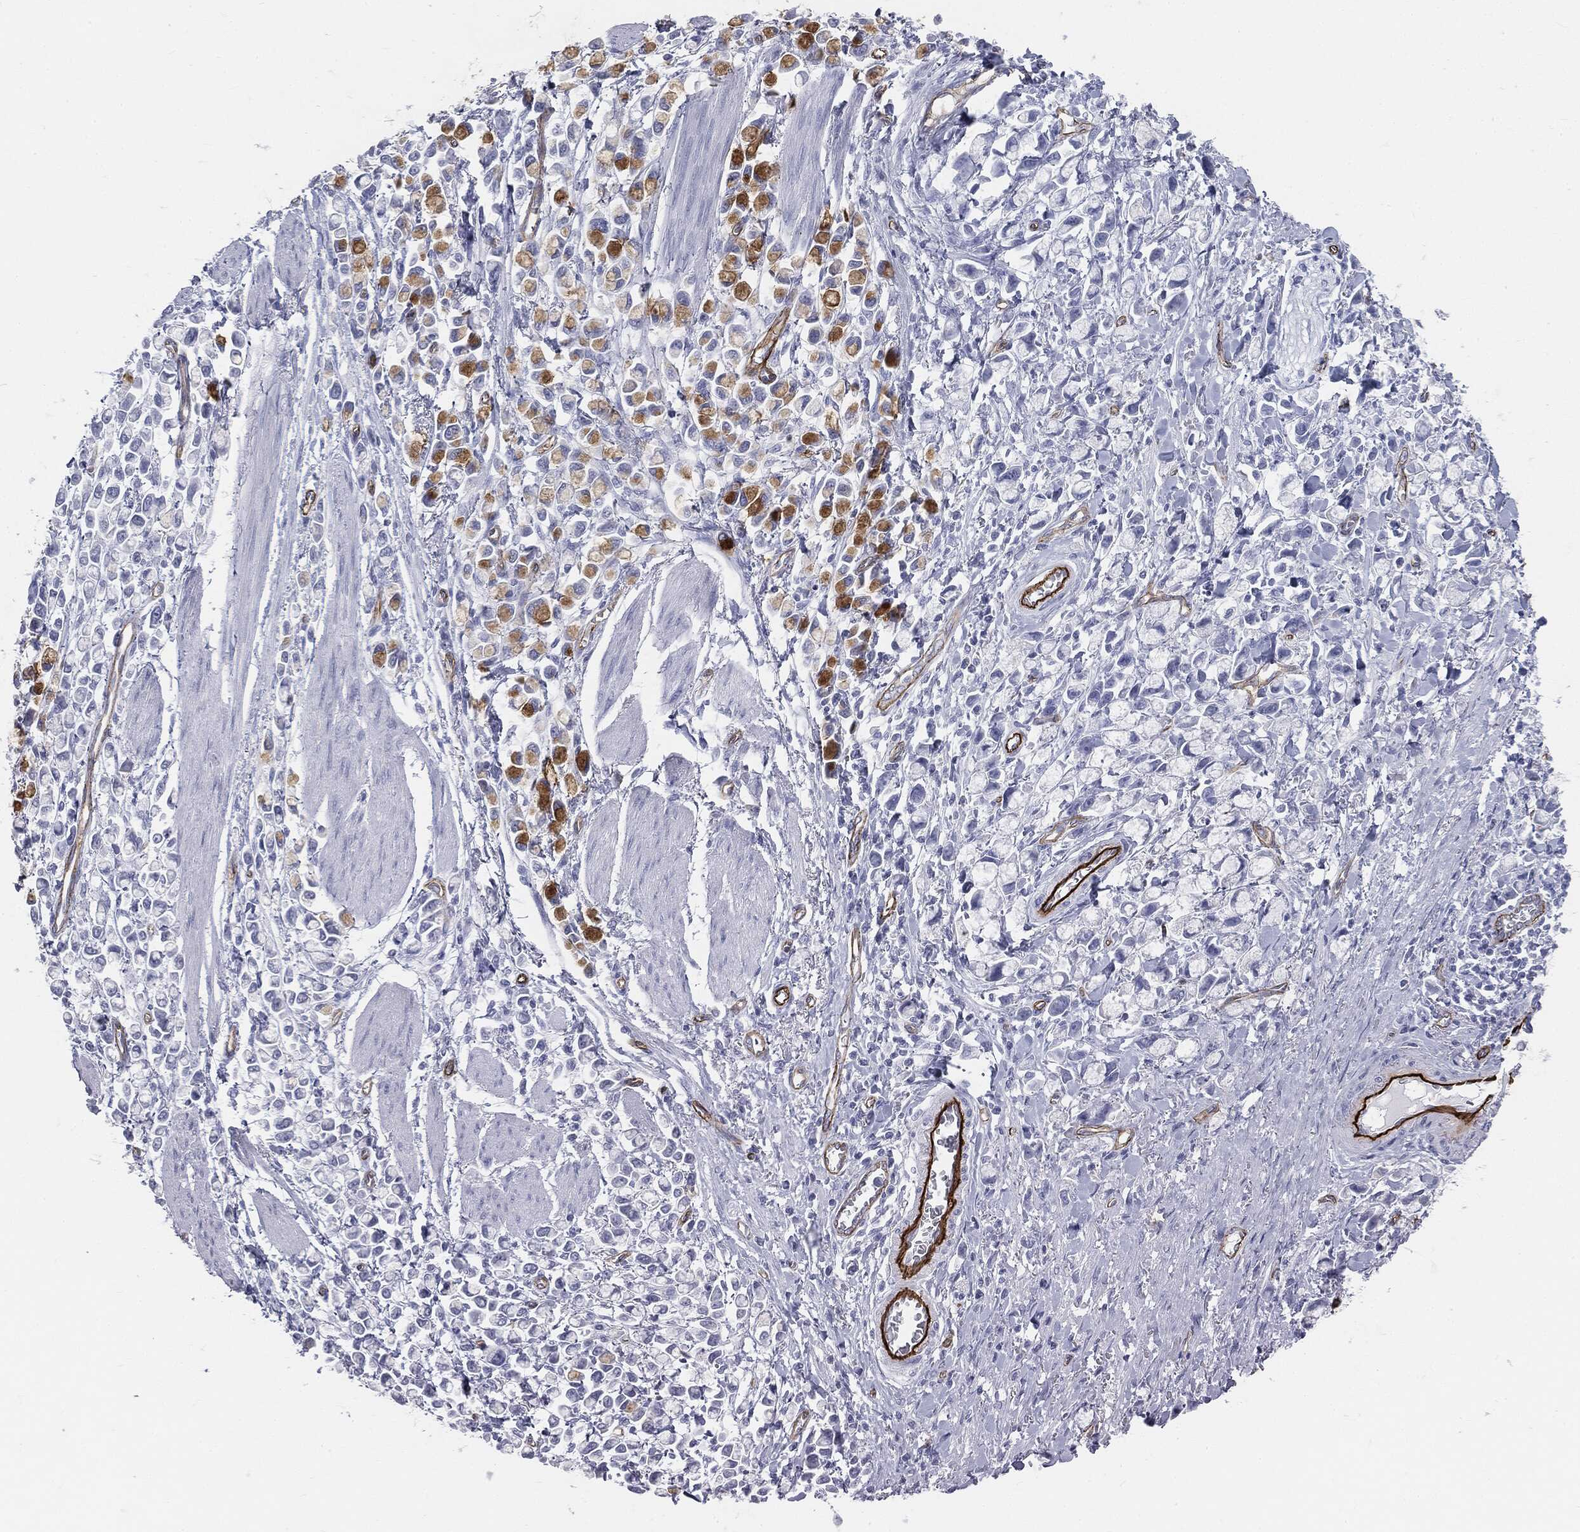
{"staining": {"intensity": "strong", "quantity": "<25%", "location": "cytoplasmic/membranous"}, "tissue": "stomach cancer", "cell_type": "Tumor cells", "image_type": "cancer", "snomed": [{"axis": "morphology", "description": "Adenocarcinoma, NOS"}, {"axis": "topography", "description": "Stomach"}], "caption": "Protein expression analysis of human stomach adenocarcinoma reveals strong cytoplasmic/membranous positivity in approximately <25% of tumor cells.", "gene": "MUC5AC", "patient": {"sex": "female", "age": 81}}